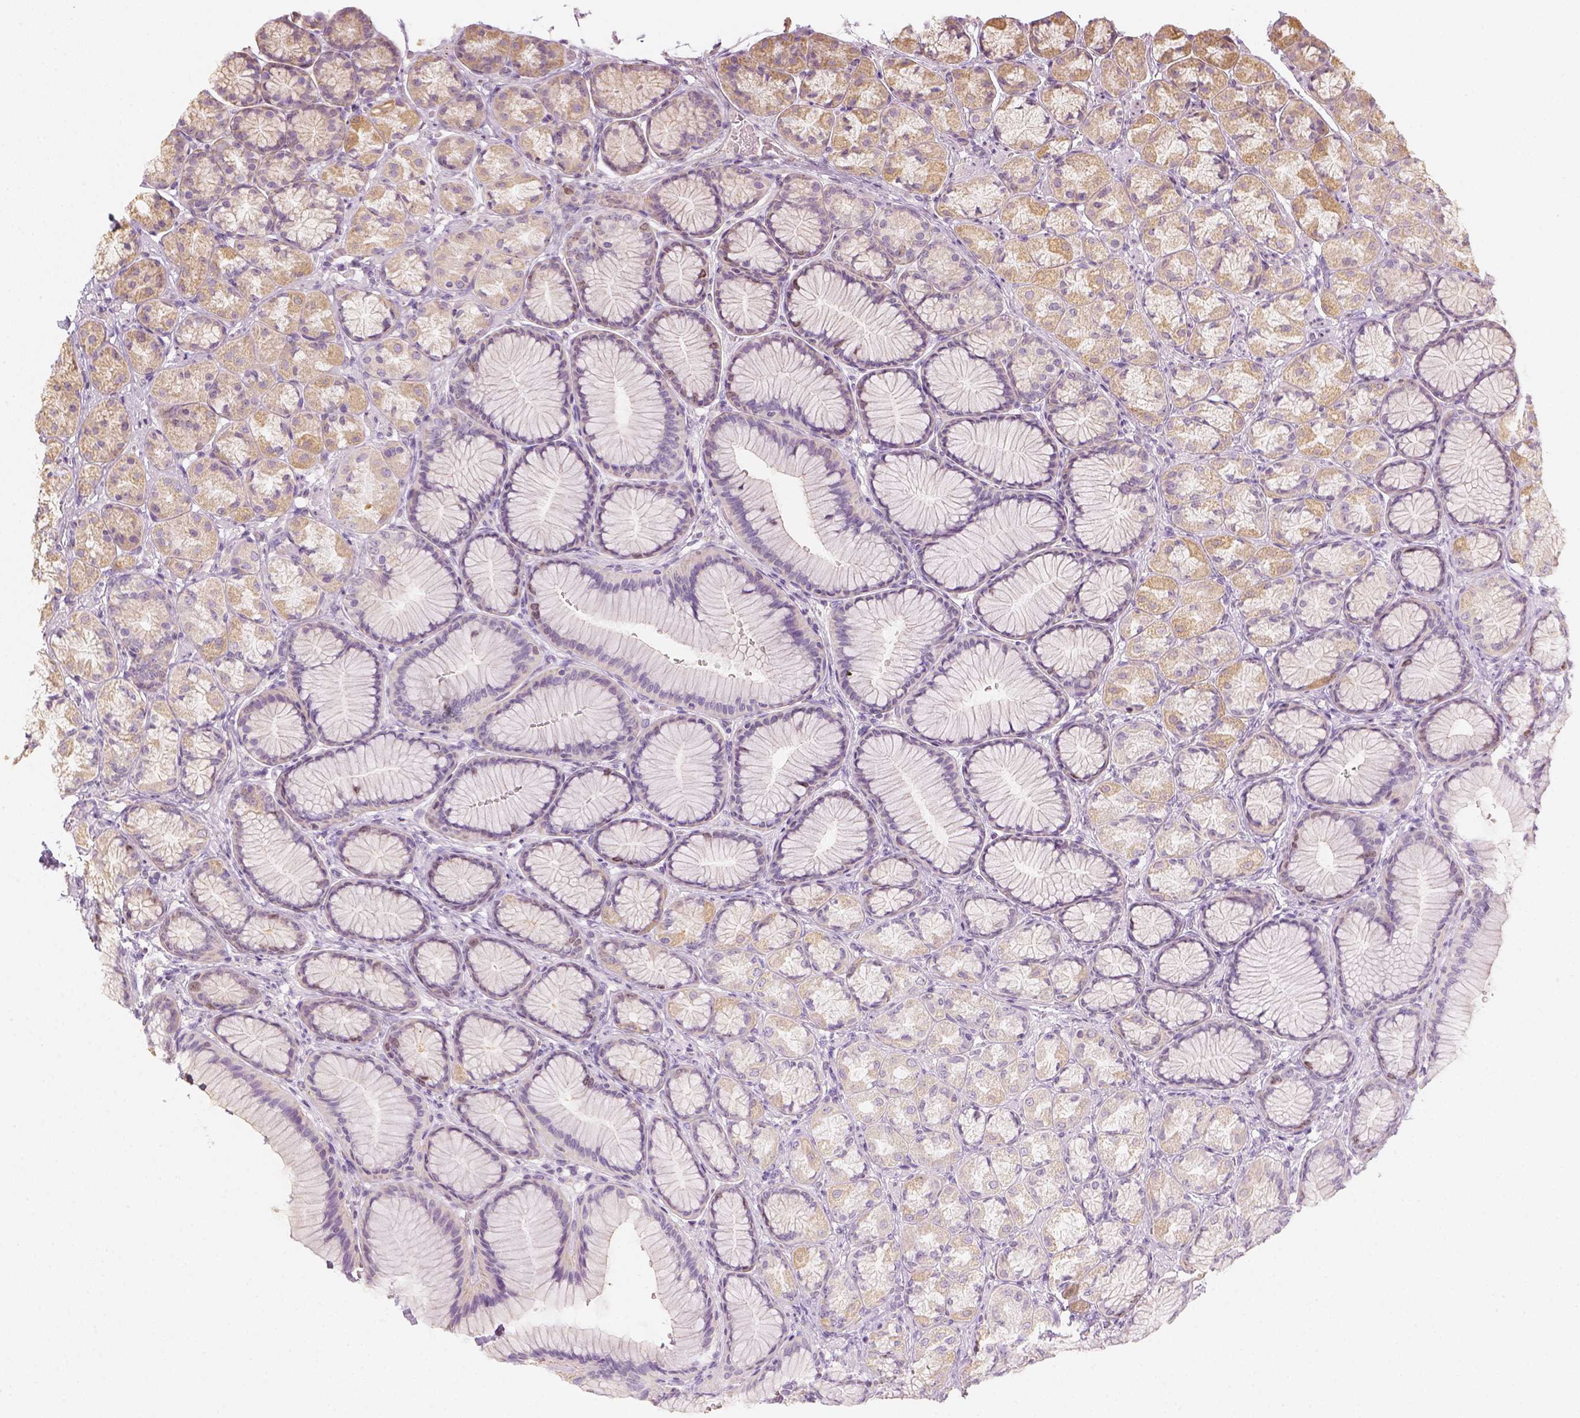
{"staining": {"intensity": "moderate", "quantity": ">75%", "location": "cytoplasmic/membranous"}, "tissue": "stomach", "cell_type": "Glandular cells", "image_type": "normal", "snomed": [{"axis": "morphology", "description": "Normal tissue, NOS"}, {"axis": "morphology", "description": "Adenocarcinoma, NOS"}, {"axis": "morphology", "description": "Adenocarcinoma, High grade"}, {"axis": "topography", "description": "Stomach, upper"}, {"axis": "topography", "description": "Stomach"}], "caption": "Immunohistochemistry (IHC) image of unremarkable human stomach stained for a protein (brown), which reveals medium levels of moderate cytoplasmic/membranous positivity in approximately >75% of glandular cells.", "gene": "LCA5", "patient": {"sex": "female", "age": 65}}